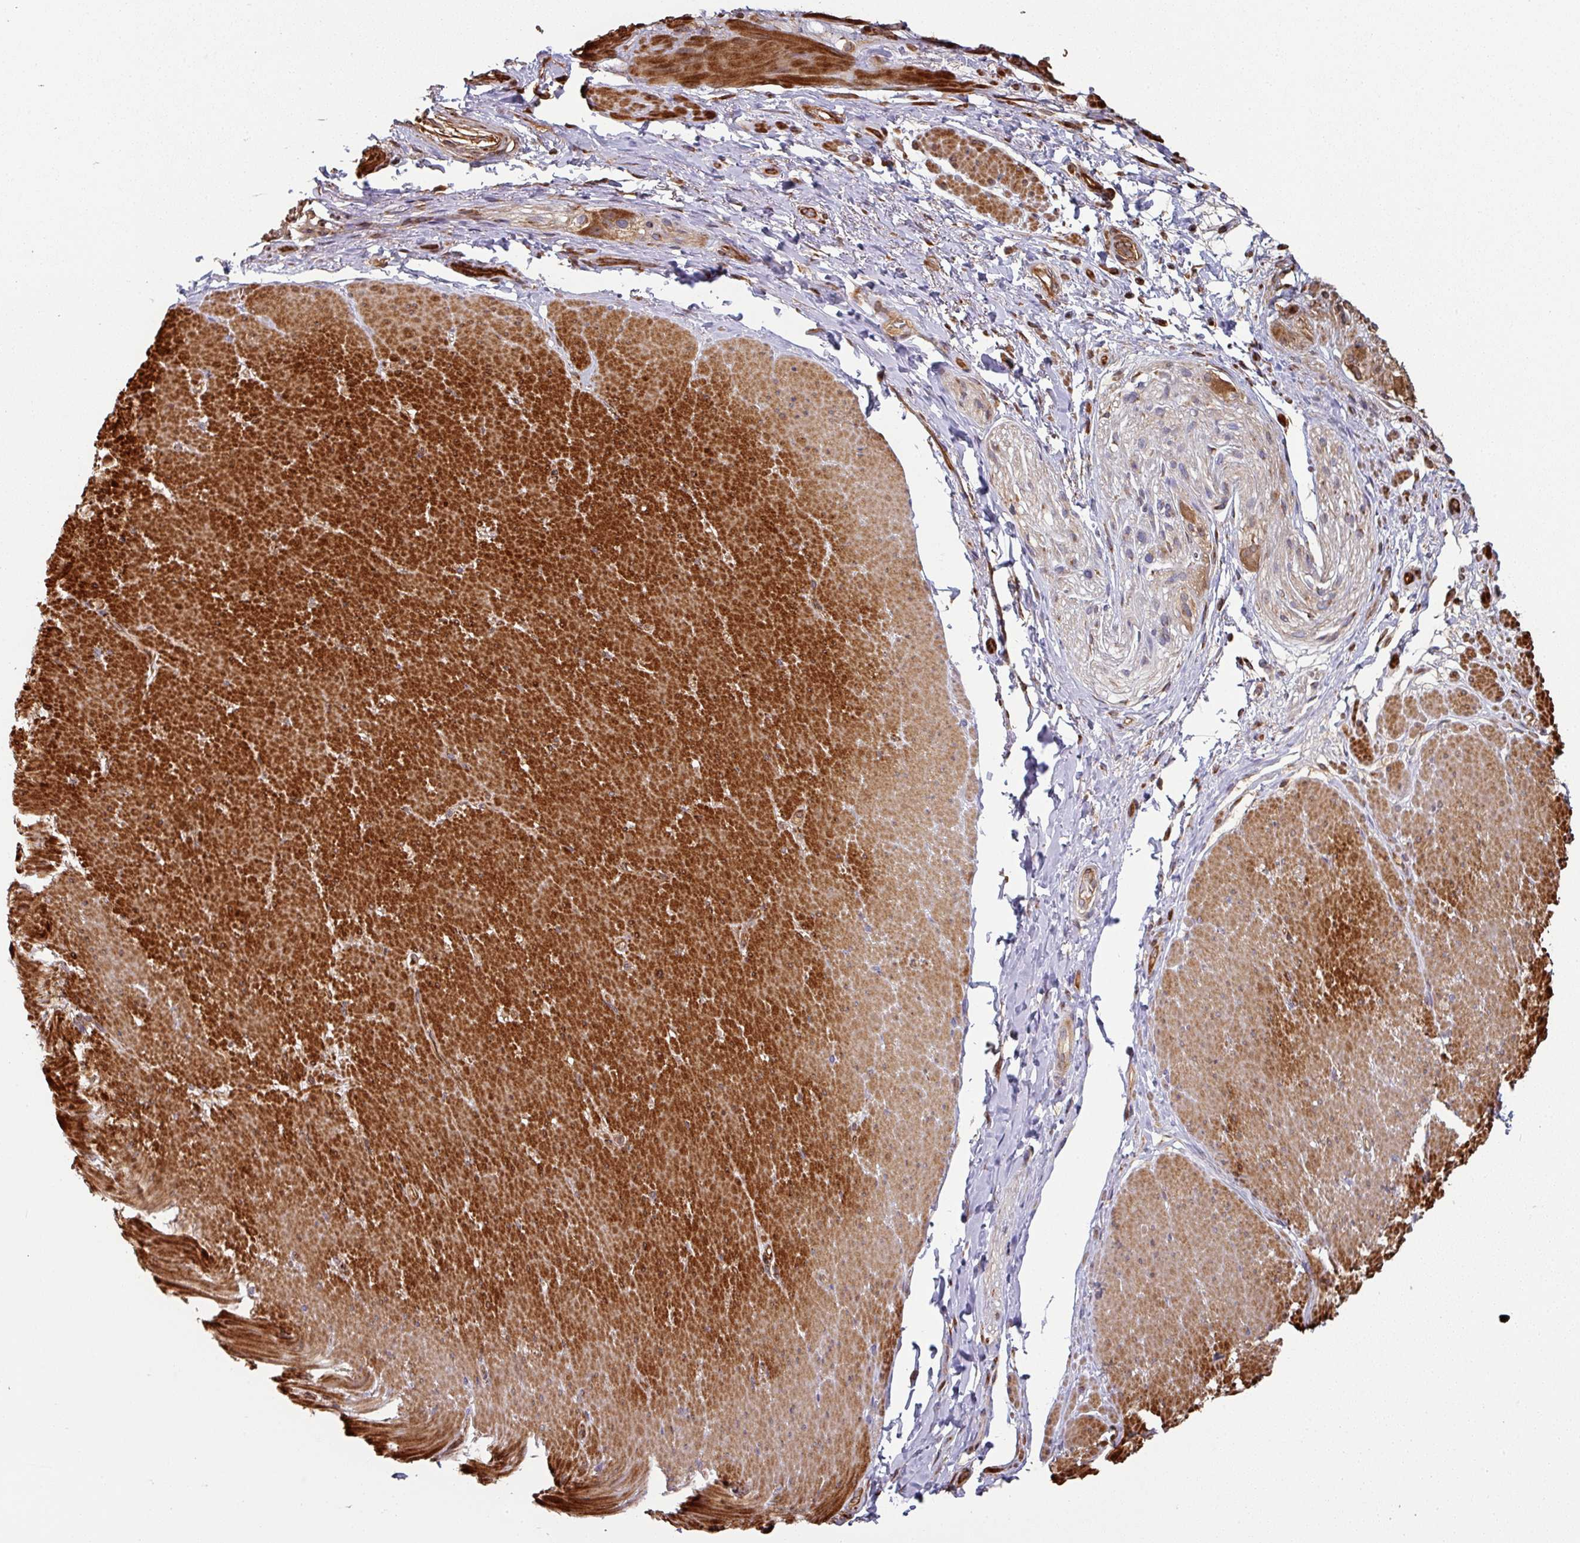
{"staining": {"intensity": "strong", "quantity": ">75%", "location": "cytoplasmic/membranous"}, "tissue": "smooth muscle", "cell_type": "Smooth muscle cells", "image_type": "normal", "snomed": [{"axis": "morphology", "description": "Normal tissue, NOS"}, {"axis": "topography", "description": "Smooth muscle"}, {"axis": "topography", "description": "Rectum"}], "caption": "About >75% of smooth muscle cells in normal smooth muscle demonstrate strong cytoplasmic/membranous protein positivity as visualized by brown immunohistochemical staining.", "gene": "SIK1", "patient": {"sex": "male", "age": 53}}